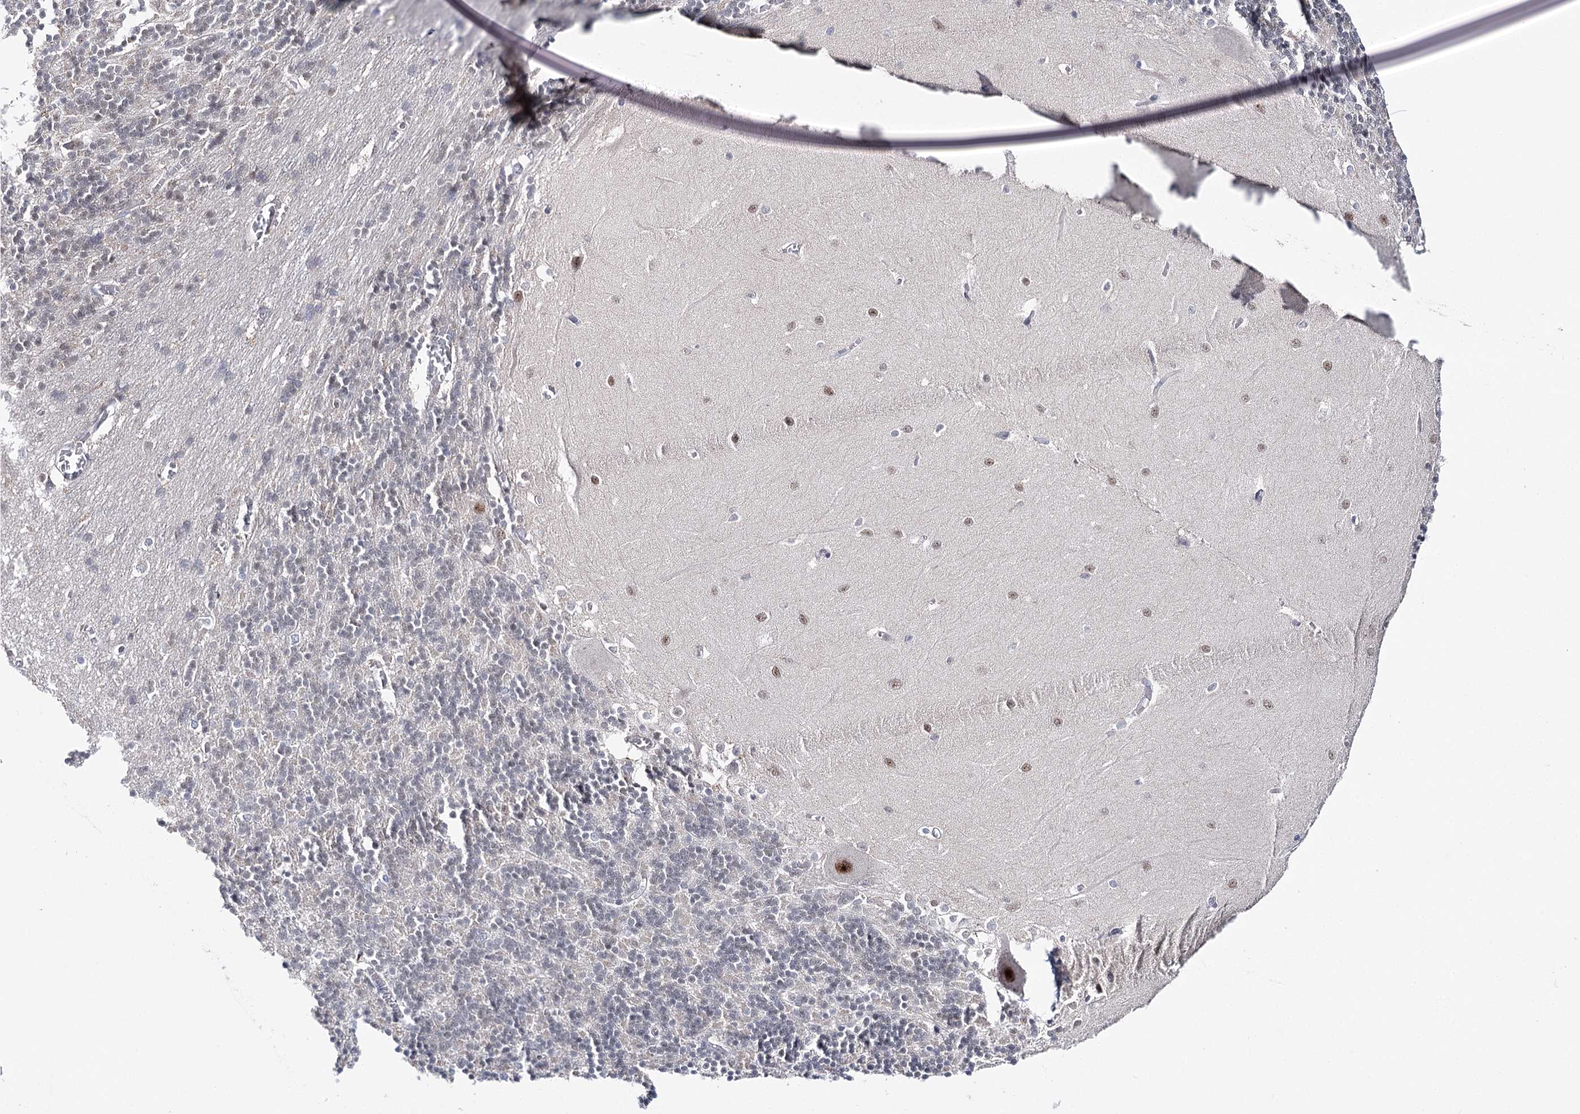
{"staining": {"intensity": "negative", "quantity": "none", "location": "none"}, "tissue": "cerebellum", "cell_type": "Cells in granular layer", "image_type": "normal", "snomed": [{"axis": "morphology", "description": "Normal tissue, NOS"}, {"axis": "topography", "description": "Cerebellum"}], "caption": "A high-resolution micrograph shows IHC staining of unremarkable cerebellum, which displays no significant positivity in cells in granular layer.", "gene": "ZC3H8", "patient": {"sex": "male", "age": 37}}